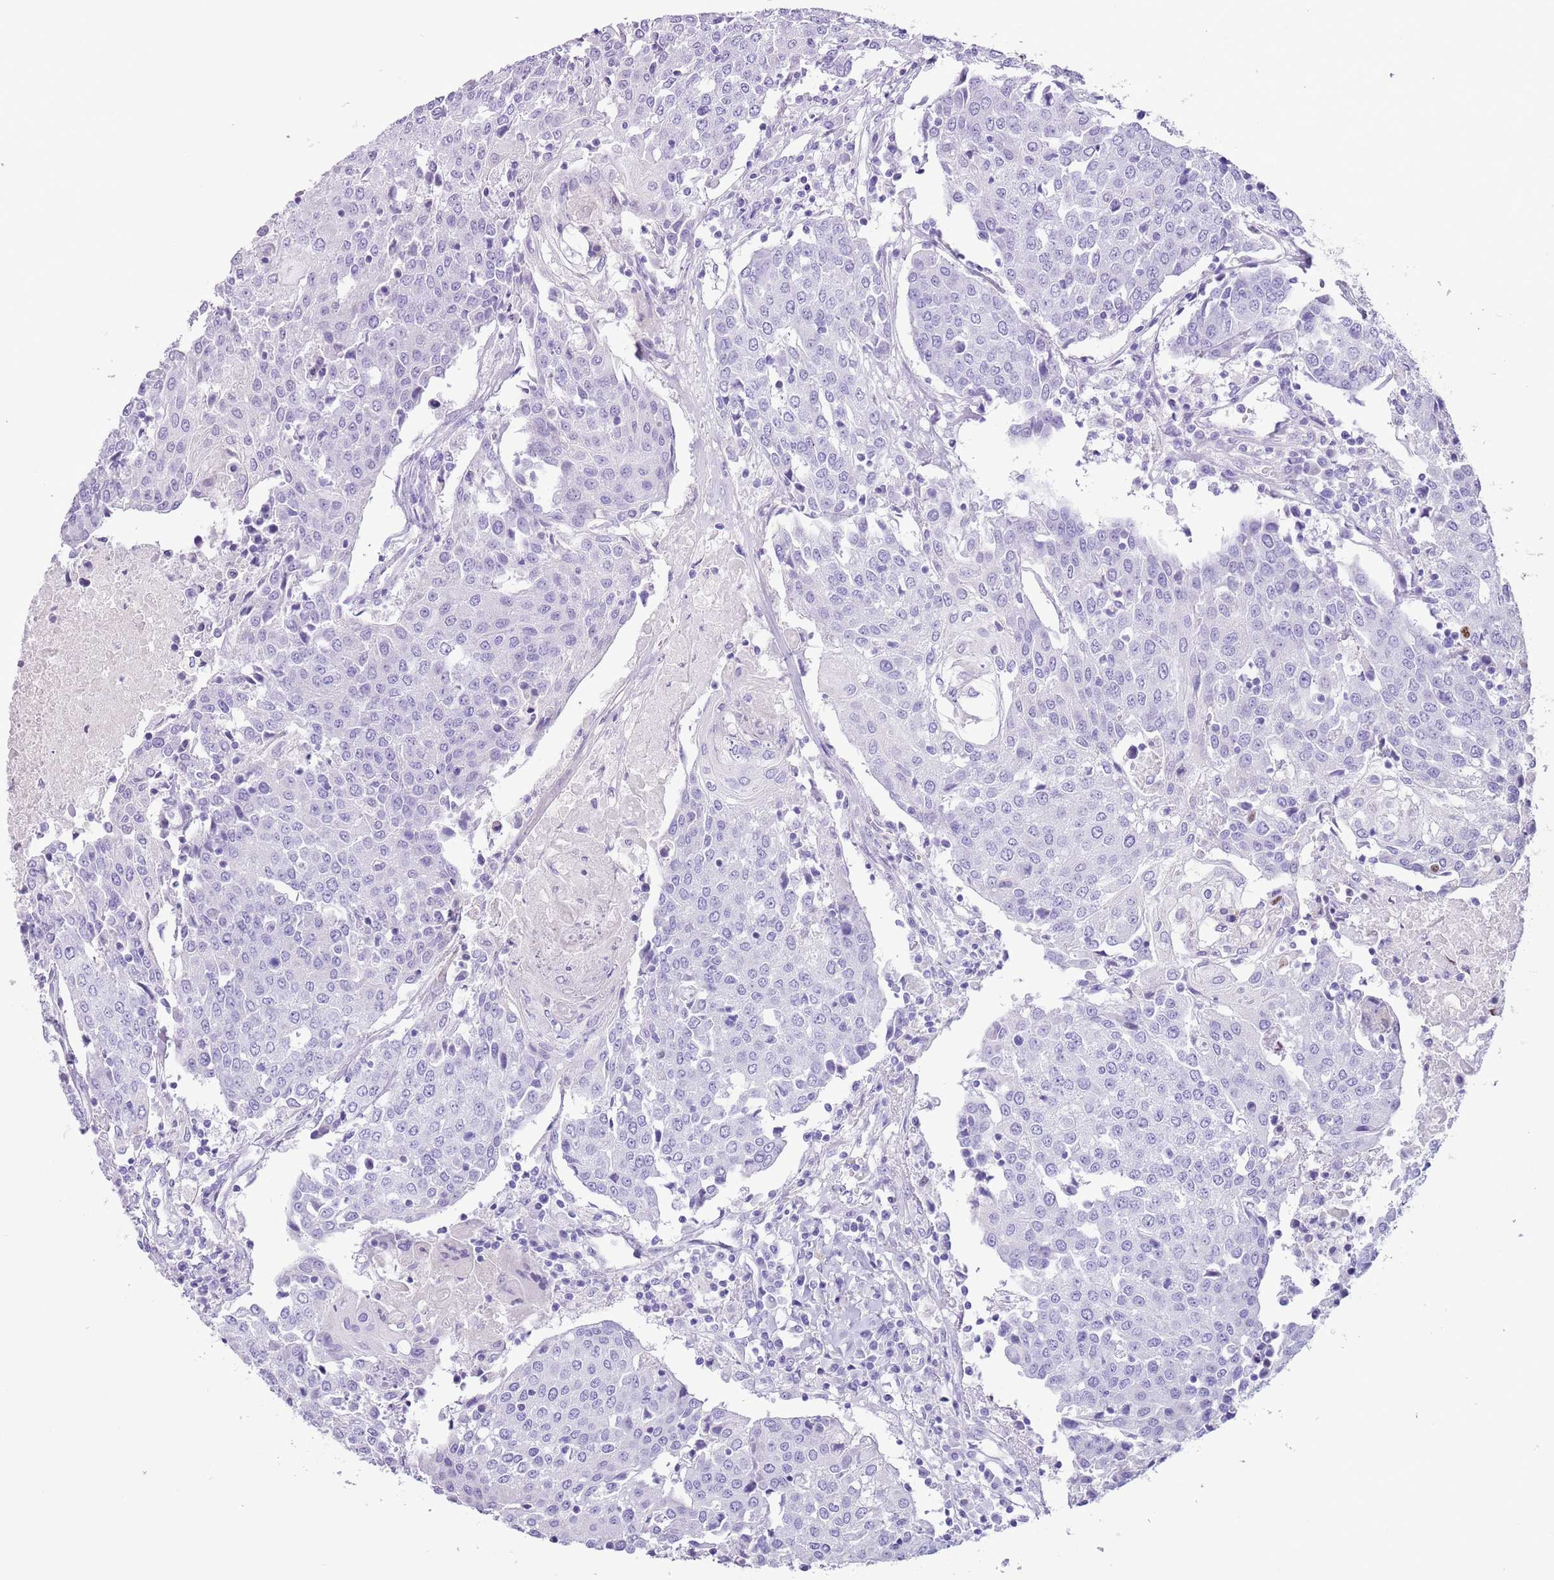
{"staining": {"intensity": "negative", "quantity": "none", "location": "none"}, "tissue": "urothelial cancer", "cell_type": "Tumor cells", "image_type": "cancer", "snomed": [{"axis": "morphology", "description": "Urothelial carcinoma, High grade"}, {"axis": "topography", "description": "Urinary bladder"}], "caption": "Immunohistochemical staining of urothelial cancer reveals no significant positivity in tumor cells.", "gene": "SLC7A14", "patient": {"sex": "female", "age": 85}}